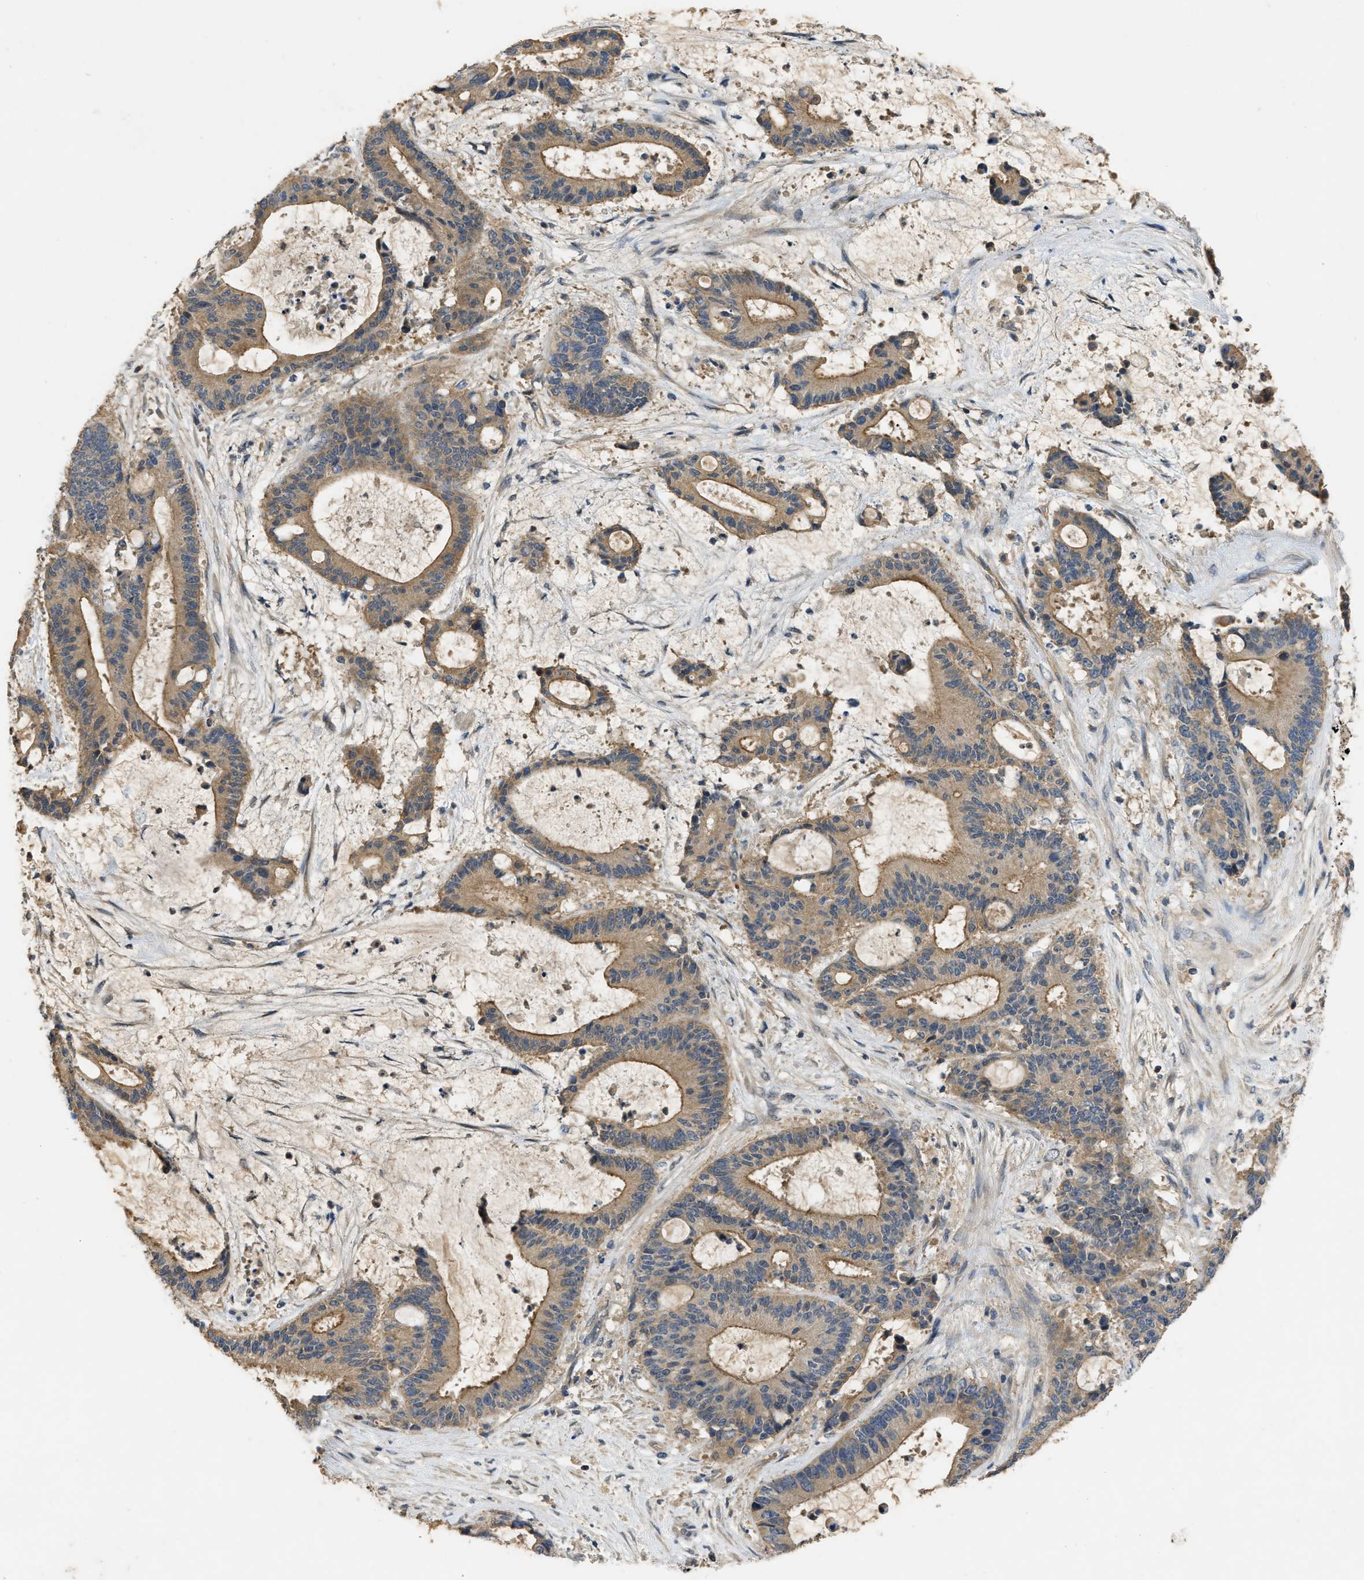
{"staining": {"intensity": "weak", "quantity": ">75%", "location": "cytoplasmic/membranous"}, "tissue": "liver cancer", "cell_type": "Tumor cells", "image_type": "cancer", "snomed": [{"axis": "morphology", "description": "Normal tissue, NOS"}, {"axis": "morphology", "description": "Cholangiocarcinoma"}, {"axis": "topography", "description": "Liver"}, {"axis": "topography", "description": "Peripheral nerve tissue"}], "caption": "Tumor cells show low levels of weak cytoplasmic/membranous expression in approximately >75% of cells in human liver cancer.", "gene": "PPP3CA", "patient": {"sex": "female", "age": 73}}